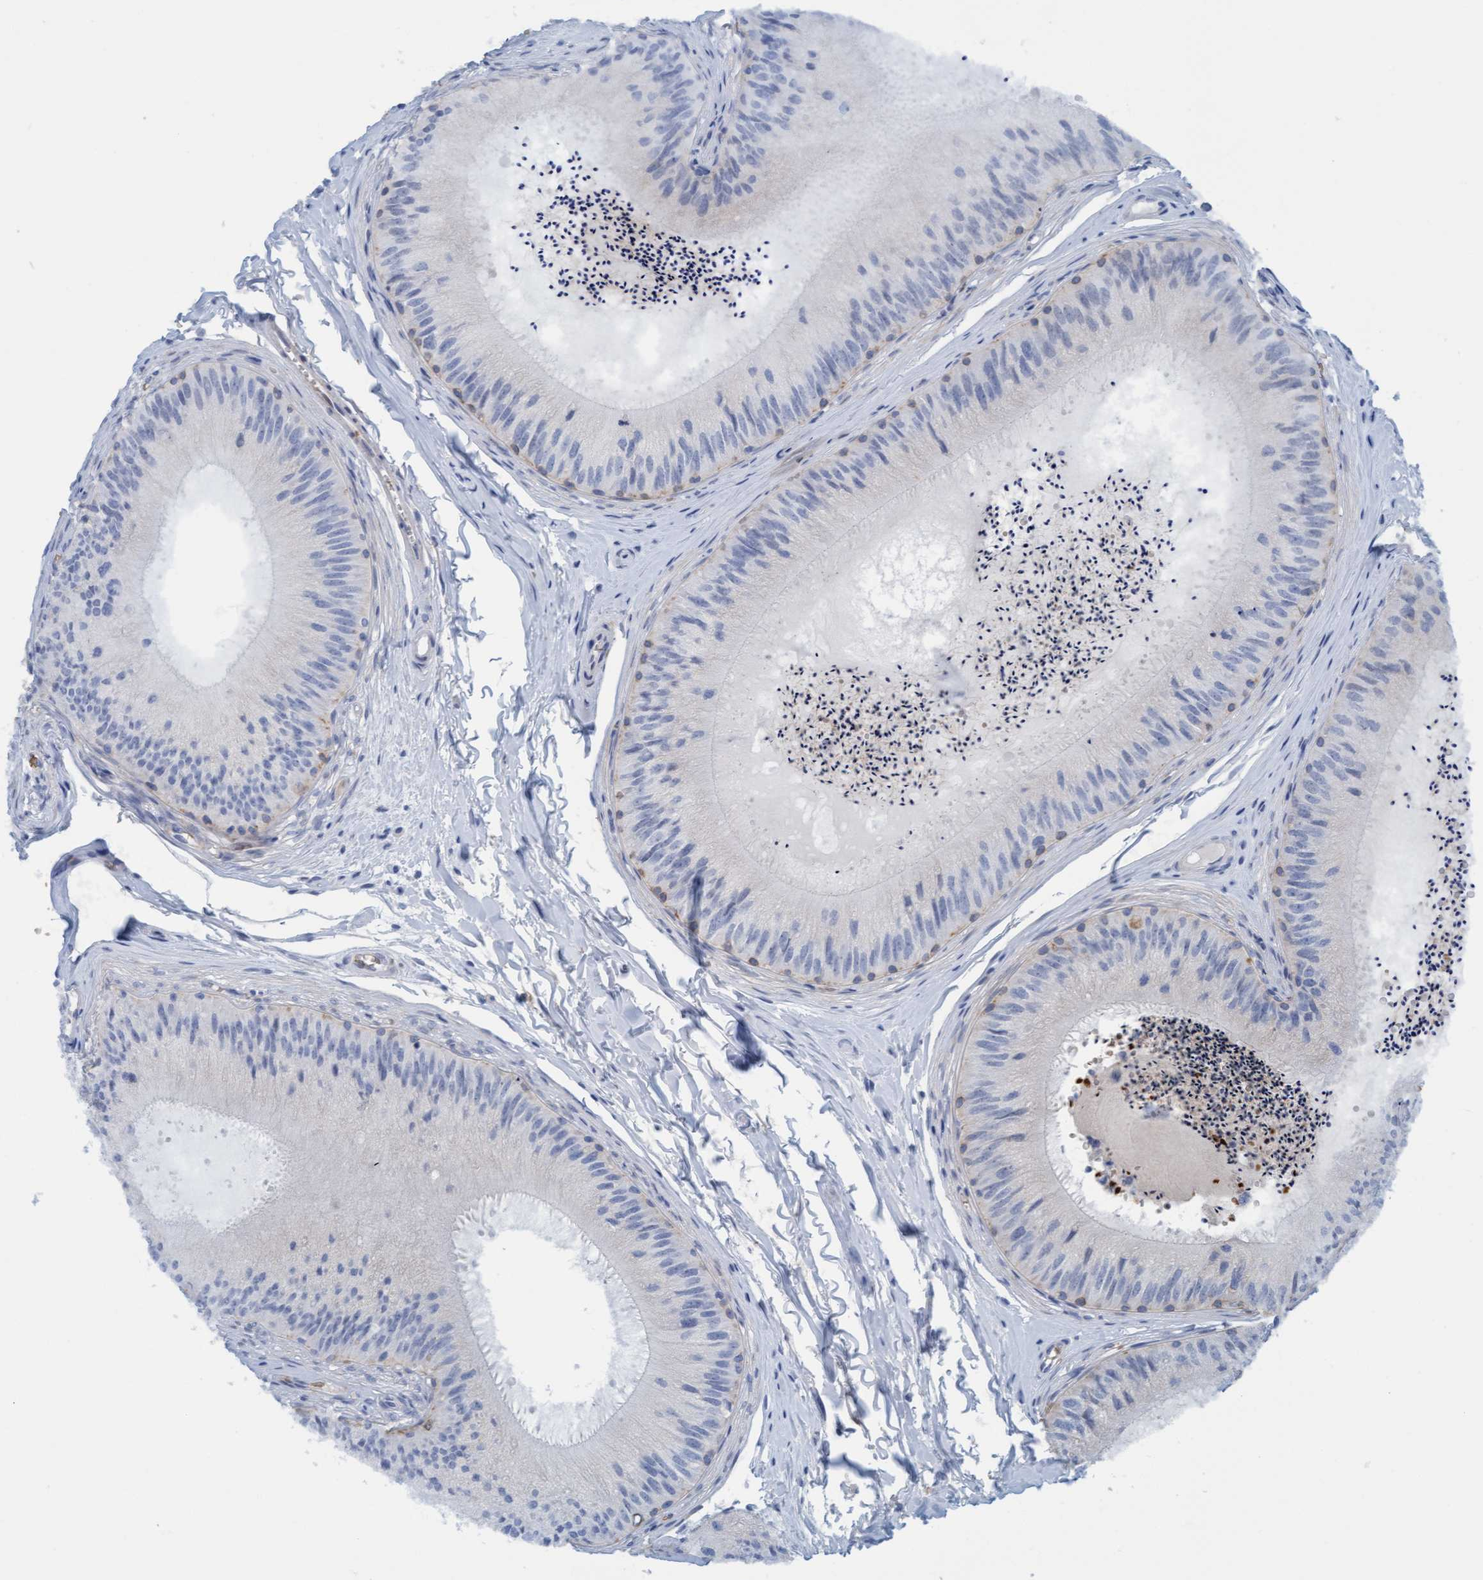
{"staining": {"intensity": "weak", "quantity": "<25%", "location": "cytoplasmic/membranous"}, "tissue": "epididymis", "cell_type": "Glandular cells", "image_type": "normal", "snomed": [{"axis": "morphology", "description": "Normal tissue, NOS"}, {"axis": "topography", "description": "Epididymis"}], "caption": "This micrograph is of unremarkable epididymis stained with immunohistochemistry to label a protein in brown with the nuclei are counter-stained blue. There is no positivity in glandular cells.", "gene": "P2RX5", "patient": {"sex": "male", "age": 31}}